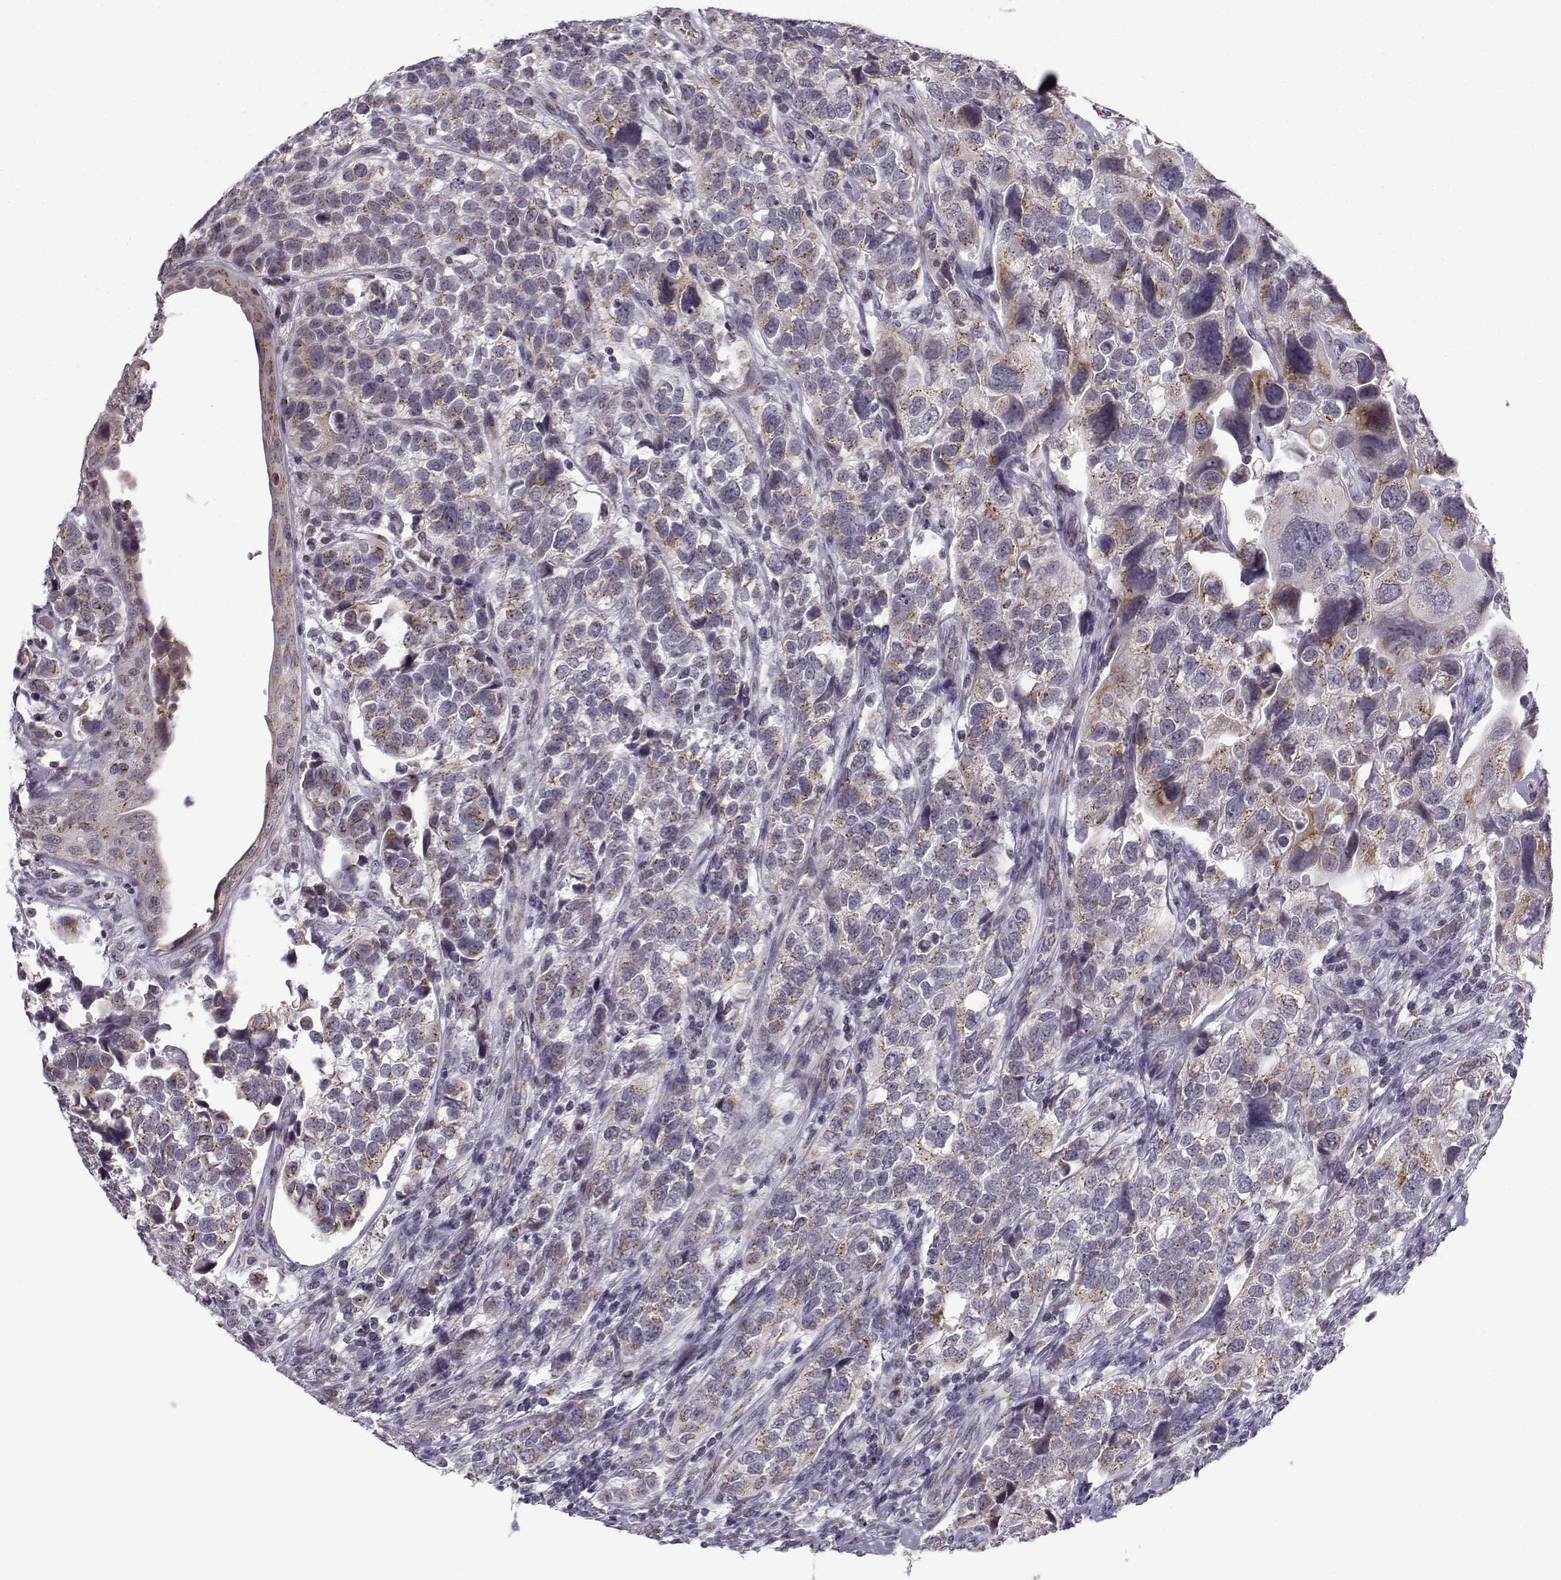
{"staining": {"intensity": "weak", "quantity": ">75%", "location": "cytoplasmic/membranous"}, "tissue": "urothelial cancer", "cell_type": "Tumor cells", "image_type": "cancer", "snomed": [{"axis": "morphology", "description": "Urothelial carcinoma, High grade"}, {"axis": "topography", "description": "Urinary bladder"}], "caption": "The photomicrograph reveals staining of high-grade urothelial carcinoma, revealing weak cytoplasmic/membranous protein staining (brown color) within tumor cells. The staining was performed using DAB (3,3'-diaminobenzidine), with brown indicating positive protein expression. Nuclei are stained blue with hematoxylin.", "gene": "SLC4A5", "patient": {"sex": "female", "age": 58}}